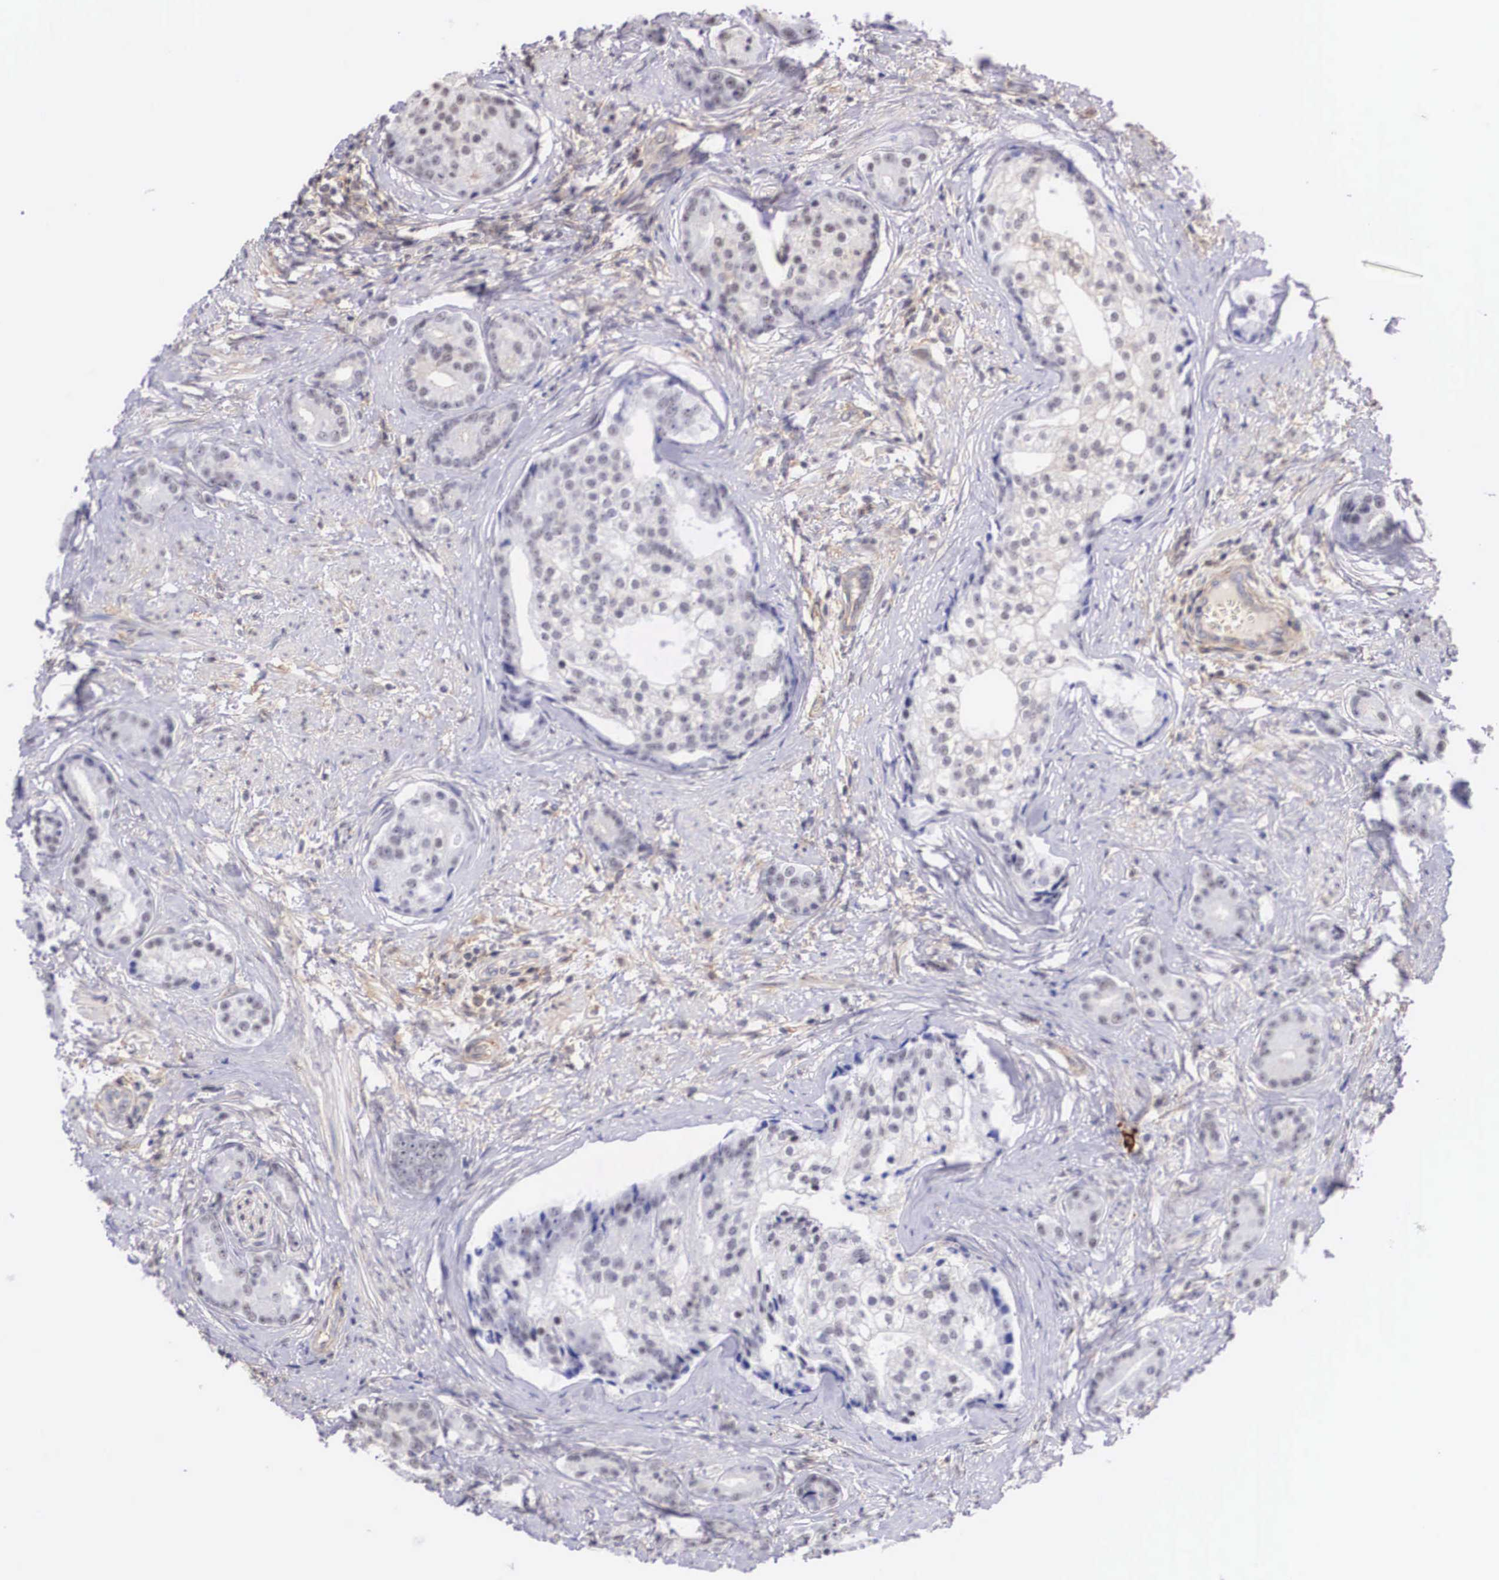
{"staining": {"intensity": "negative", "quantity": "none", "location": "none"}, "tissue": "prostate cancer", "cell_type": "Tumor cells", "image_type": "cancer", "snomed": [{"axis": "morphology", "description": "Adenocarcinoma, Medium grade"}, {"axis": "topography", "description": "Prostate"}], "caption": "Prostate cancer was stained to show a protein in brown. There is no significant expression in tumor cells.", "gene": "NR4A2", "patient": {"sex": "male", "age": 59}}